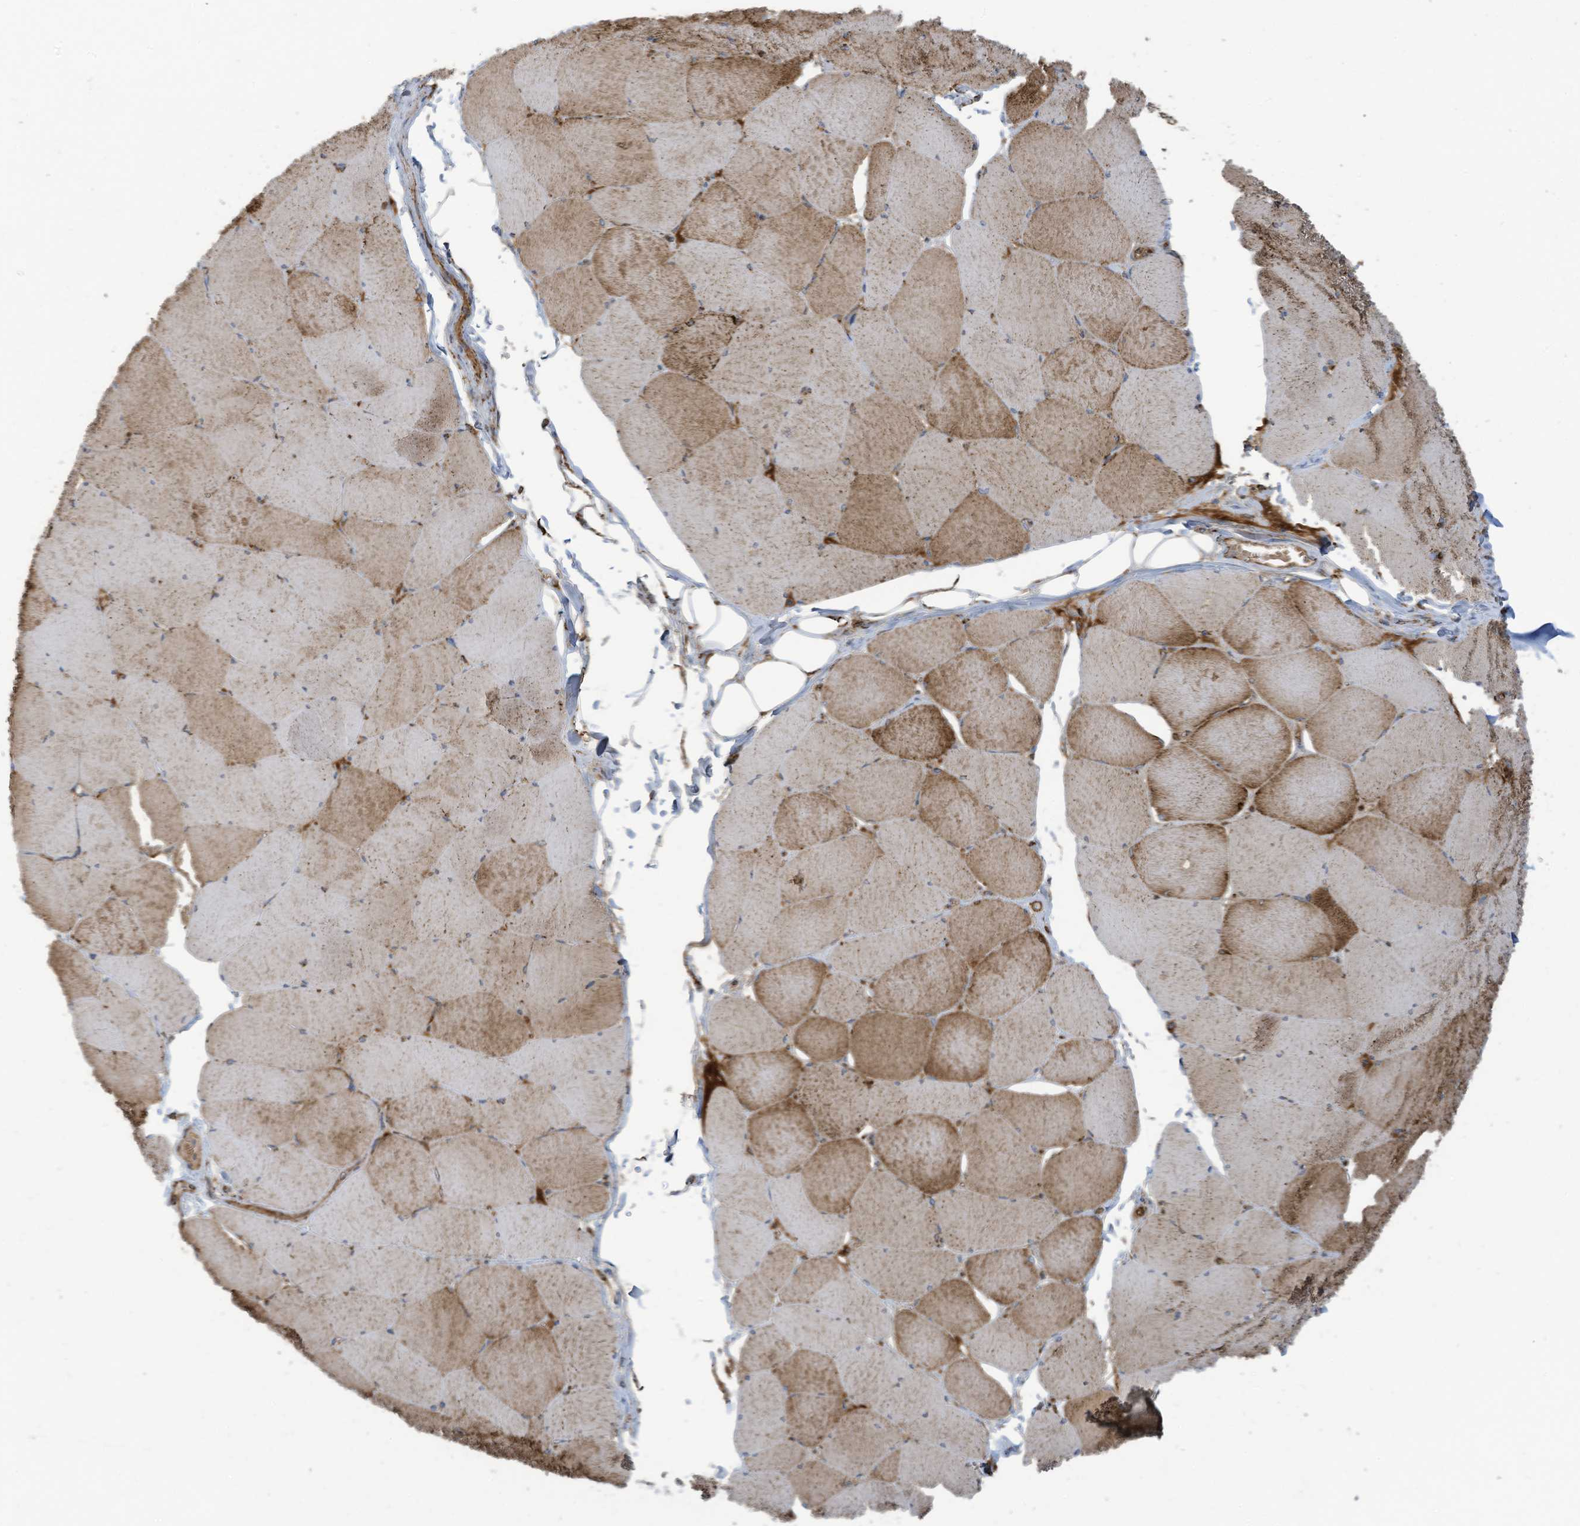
{"staining": {"intensity": "strong", "quantity": "25%-75%", "location": "cytoplasmic/membranous"}, "tissue": "skeletal muscle", "cell_type": "Myocytes", "image_type": "normal", "snomed": [{"axis": "morphology", "description": "Normal tissue, NOS"}, {"axis": "topography", "description": "Skeletal muscle"}, {"axis": "topography", "description": "Head-Neck"}], "caption": "A brown stain labels strong cytoplasmic/membranous expression of a protein in myocytes of unremarkable skeletal muscle. (DAB = brown stain, brightfield microscopy at high magnification).", "gene": "COX10", "patient": {"sex": "male", "age": 66}}